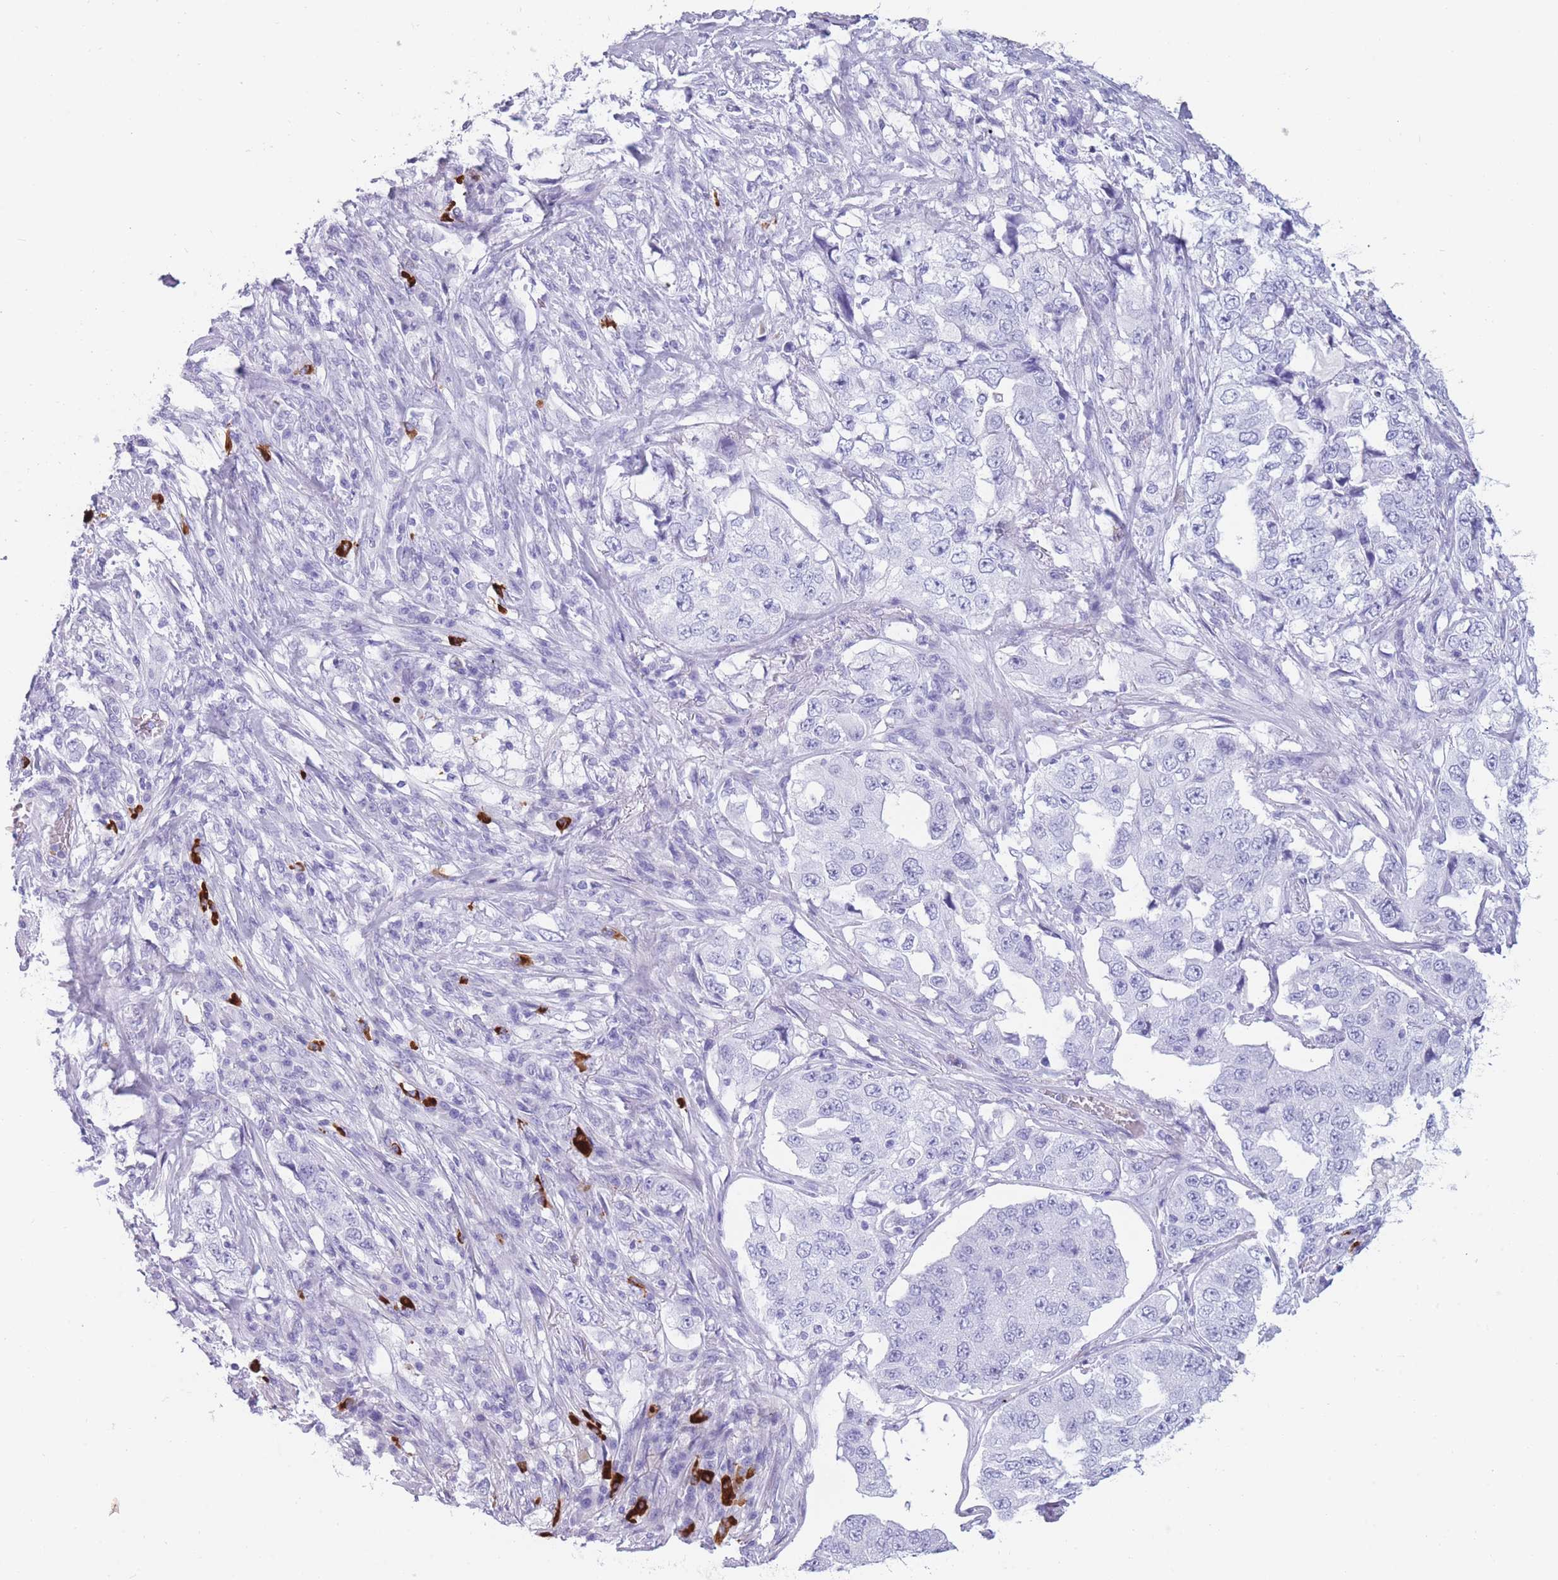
{"staining": {"intensity": "negative", "quantity": "none", "location": "none"}, "tissue": "lung cancer", "cell_type": "Tumor cells", "image_type": "cancer", "snomed": [{"axis": "morphology", "description": "Adenocarcinoma, NOS"}, {"axis": "topography", "description": "Lung"}], "caption": "Immunohistochemistry photomicrograph of neoplastic tissue: lung cancer stained with DAB (3,3'-diaminobenzidine) exhibits no significant protein staining in tumor cells.", "gene": "TNFSF11", "patient": {"sex": "female", "age": 51}}